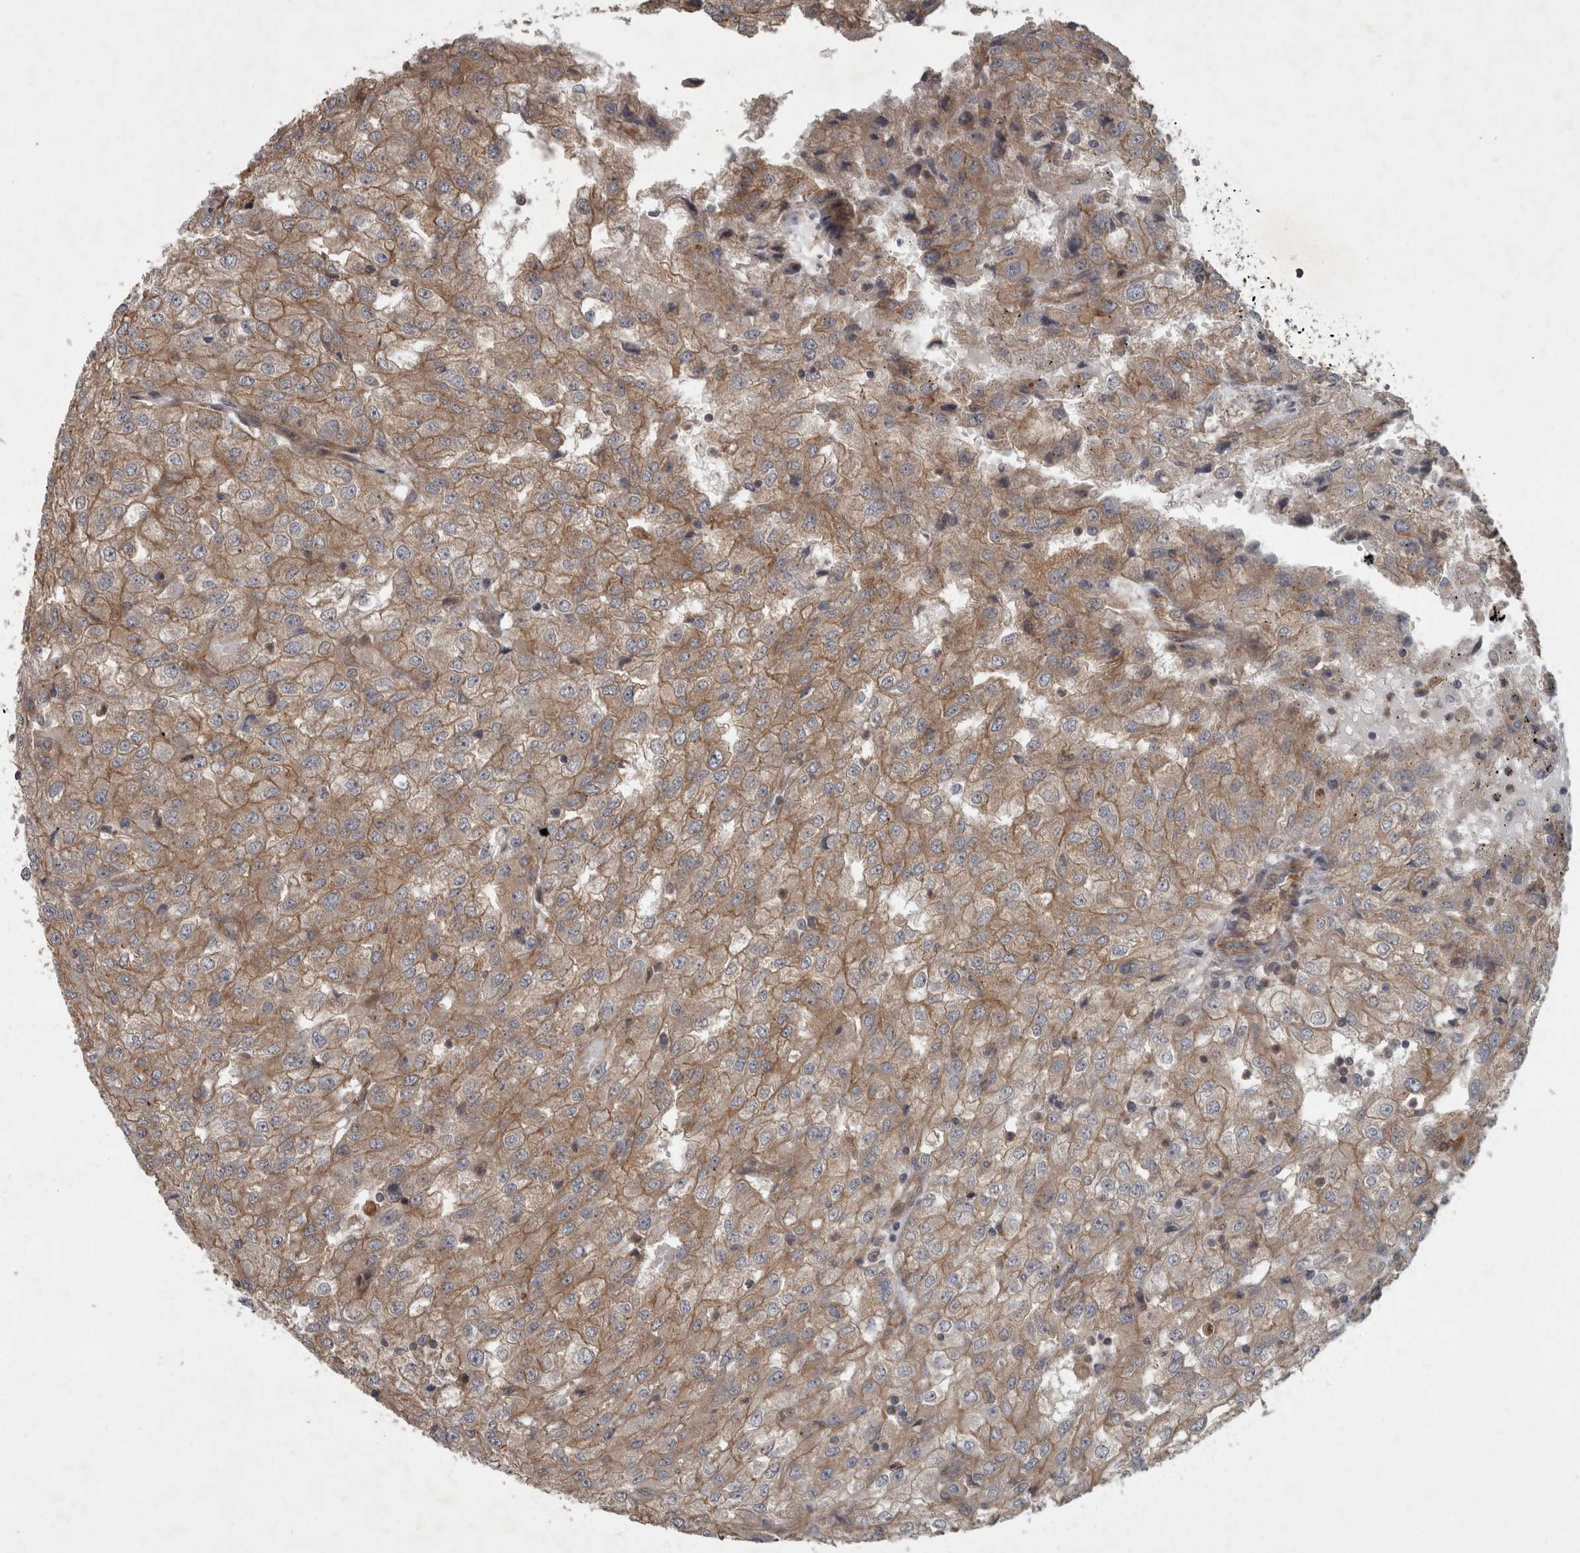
{"staining": {"intensity": "weak", "quantity": ">75%", "location": "cytoplasmic/membranous"}, "tissue": "renal cancer", "cell_type": "Tumor cells", "image_type": "cancer", "snomed": [{"axis": "morphology", "description": "Adenocarcinoma, NOS"}, {"axis": "topography", "description": "Kidney"}], "caption": "IHC (DAB) staining of adenocarcinoma (renal) shows weak cytoplasmic/membranous protein positivity in about >75% of tumor cells.", "gene": "VEGFD", "patient": {"sex": "female", "age": 54}}